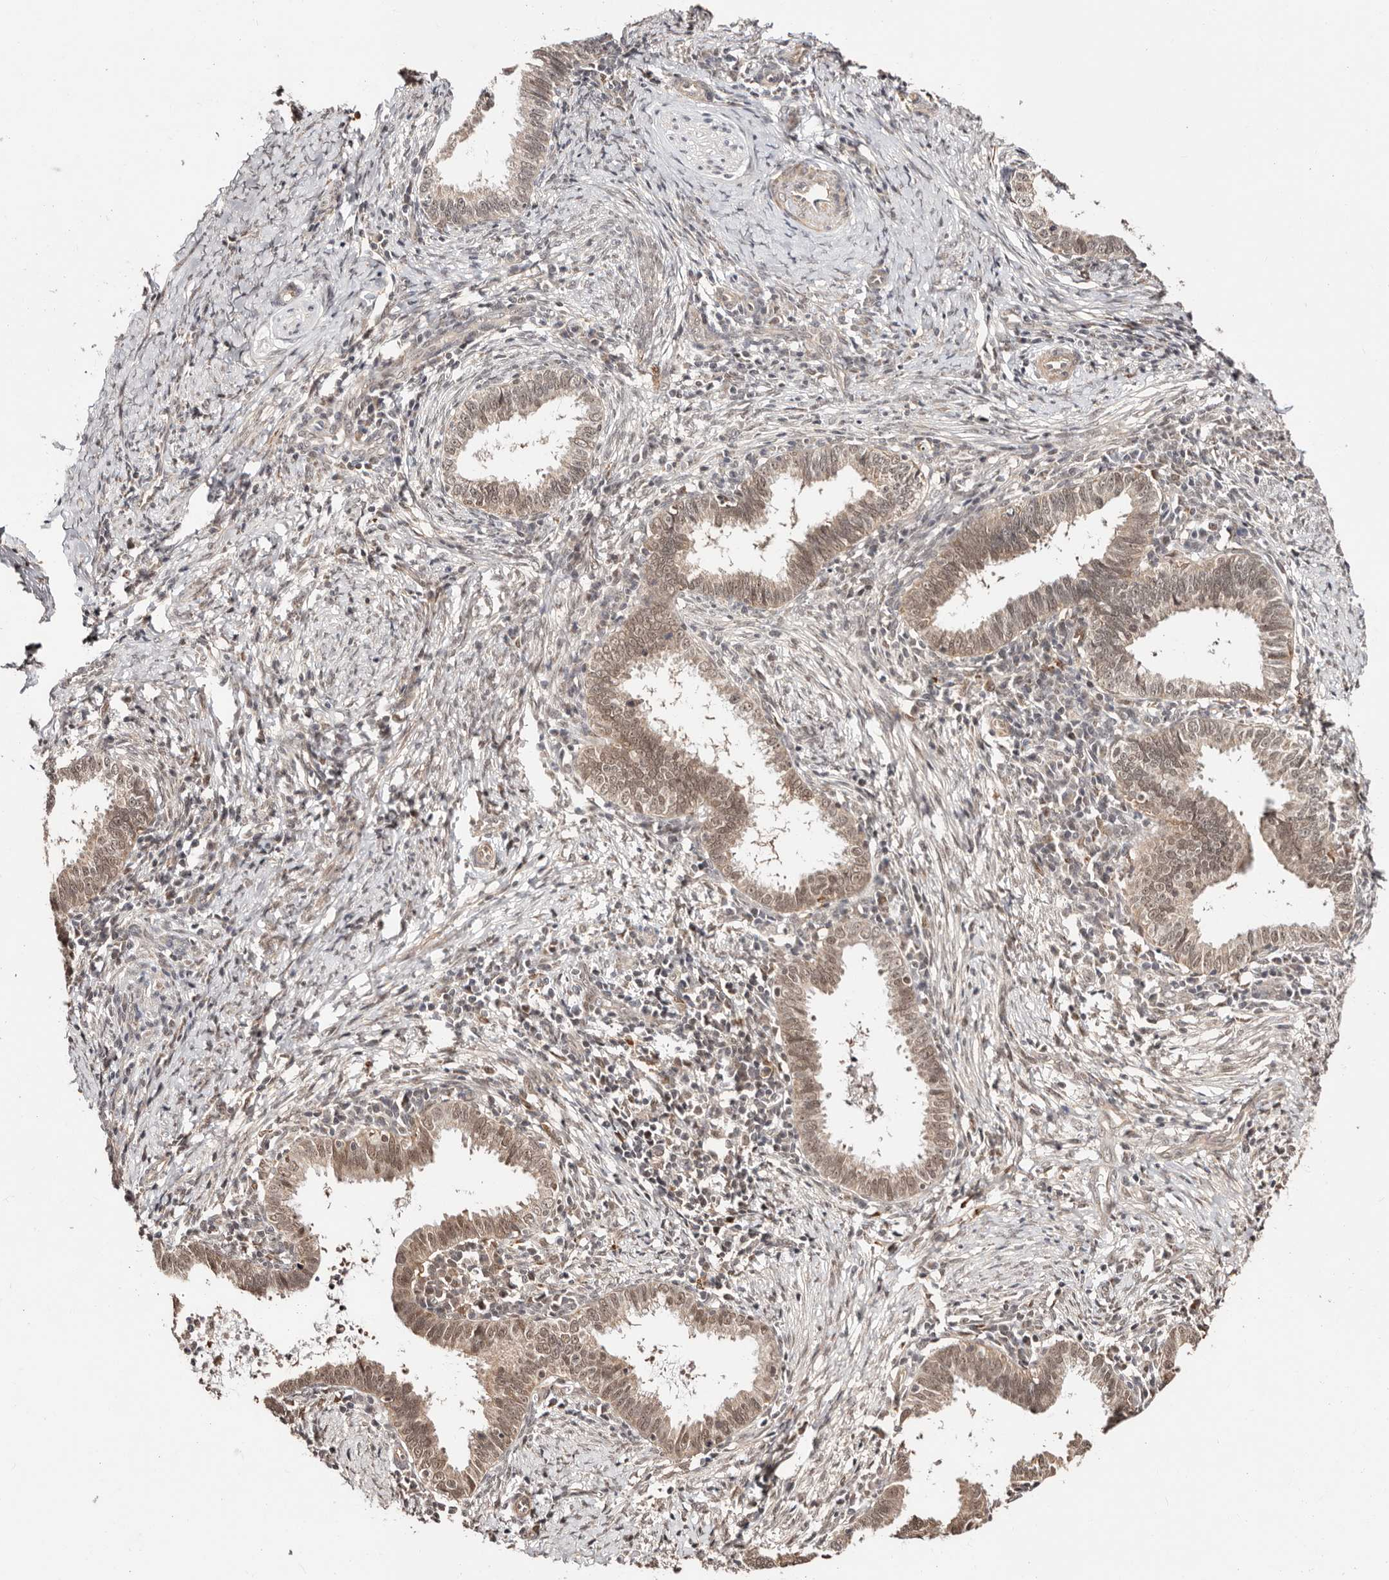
{"staining": {"intensity": "moderate", "quantity": ">75%", "location": "cytoplasmic/membranous,nuclear"}, "tissue": "cervical cancer", "cell_type": "Tumor cells", "image_type": "cancer", "snomed": [{"axis": "morphology", "description": "Adenocarcinoma, NOS"}, {"axis": "topography", "description": "Cervix"}], "caption": "This is a micrograph of immunohistochemistry staining of cervical cancer, which shows moderate expression in the cytoplasmic/membranous and nuclear of tumor cells.", "gene": "CTNNBL1", "patient": {"sex": "female", "age": 36}}